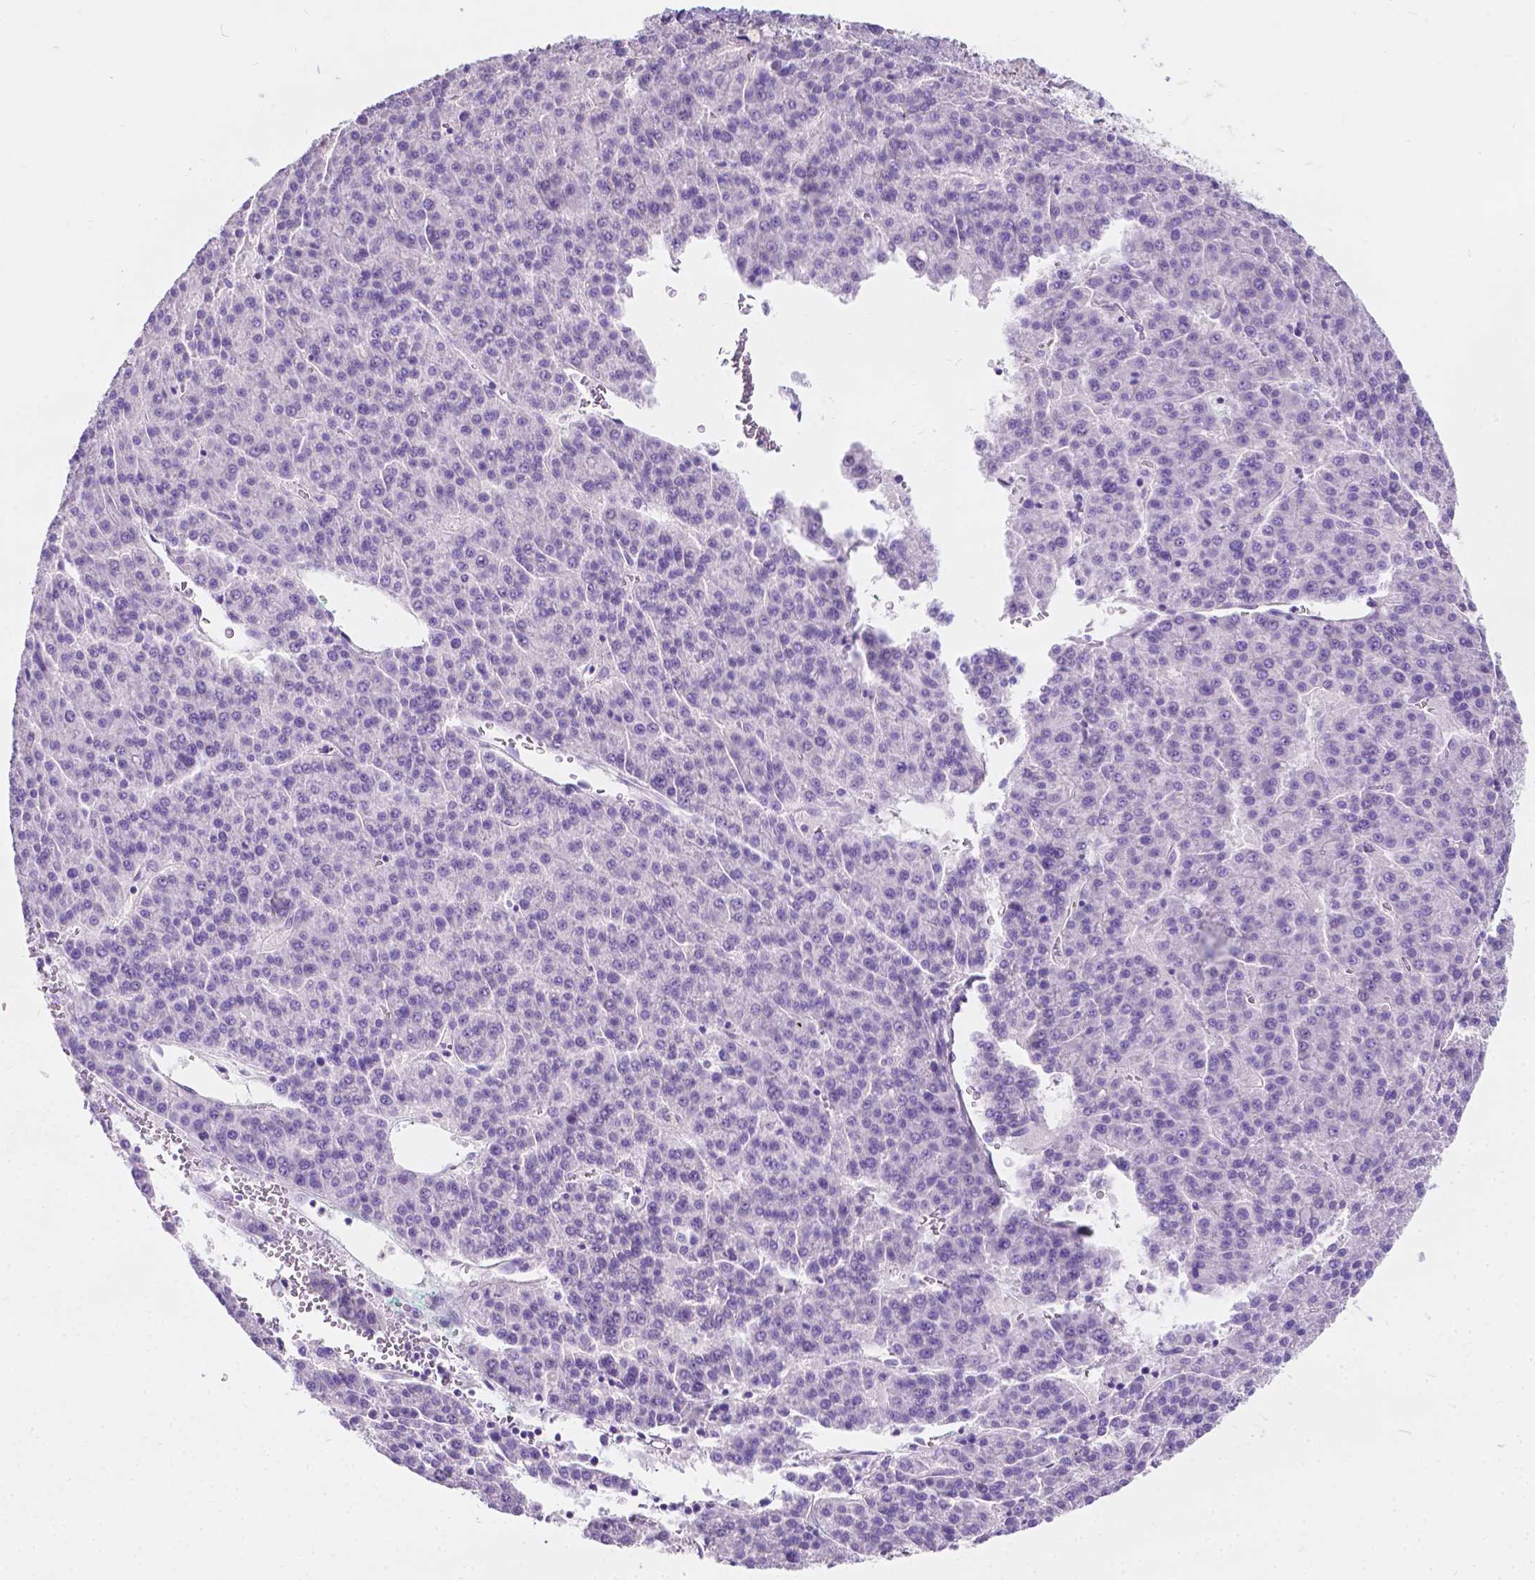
{"staining": {"intensity": "negative", "quantity": "none", "location": "none"}, "tissue": "liver cancer", "cell_type": "Tumor cells", "image_type": "cancer", "snomed": [{"axis": "morphology", "description": "Carcinoma, Hepatocellular, NOS"}, {"axis": "topography", "description": "Liver"}], "caption": "The image exhibits no staining of tumor cells in liver hepatocellular carcinoma.", "gene": "GNAO1", "patient": {"sex": "female", "age": 58}}